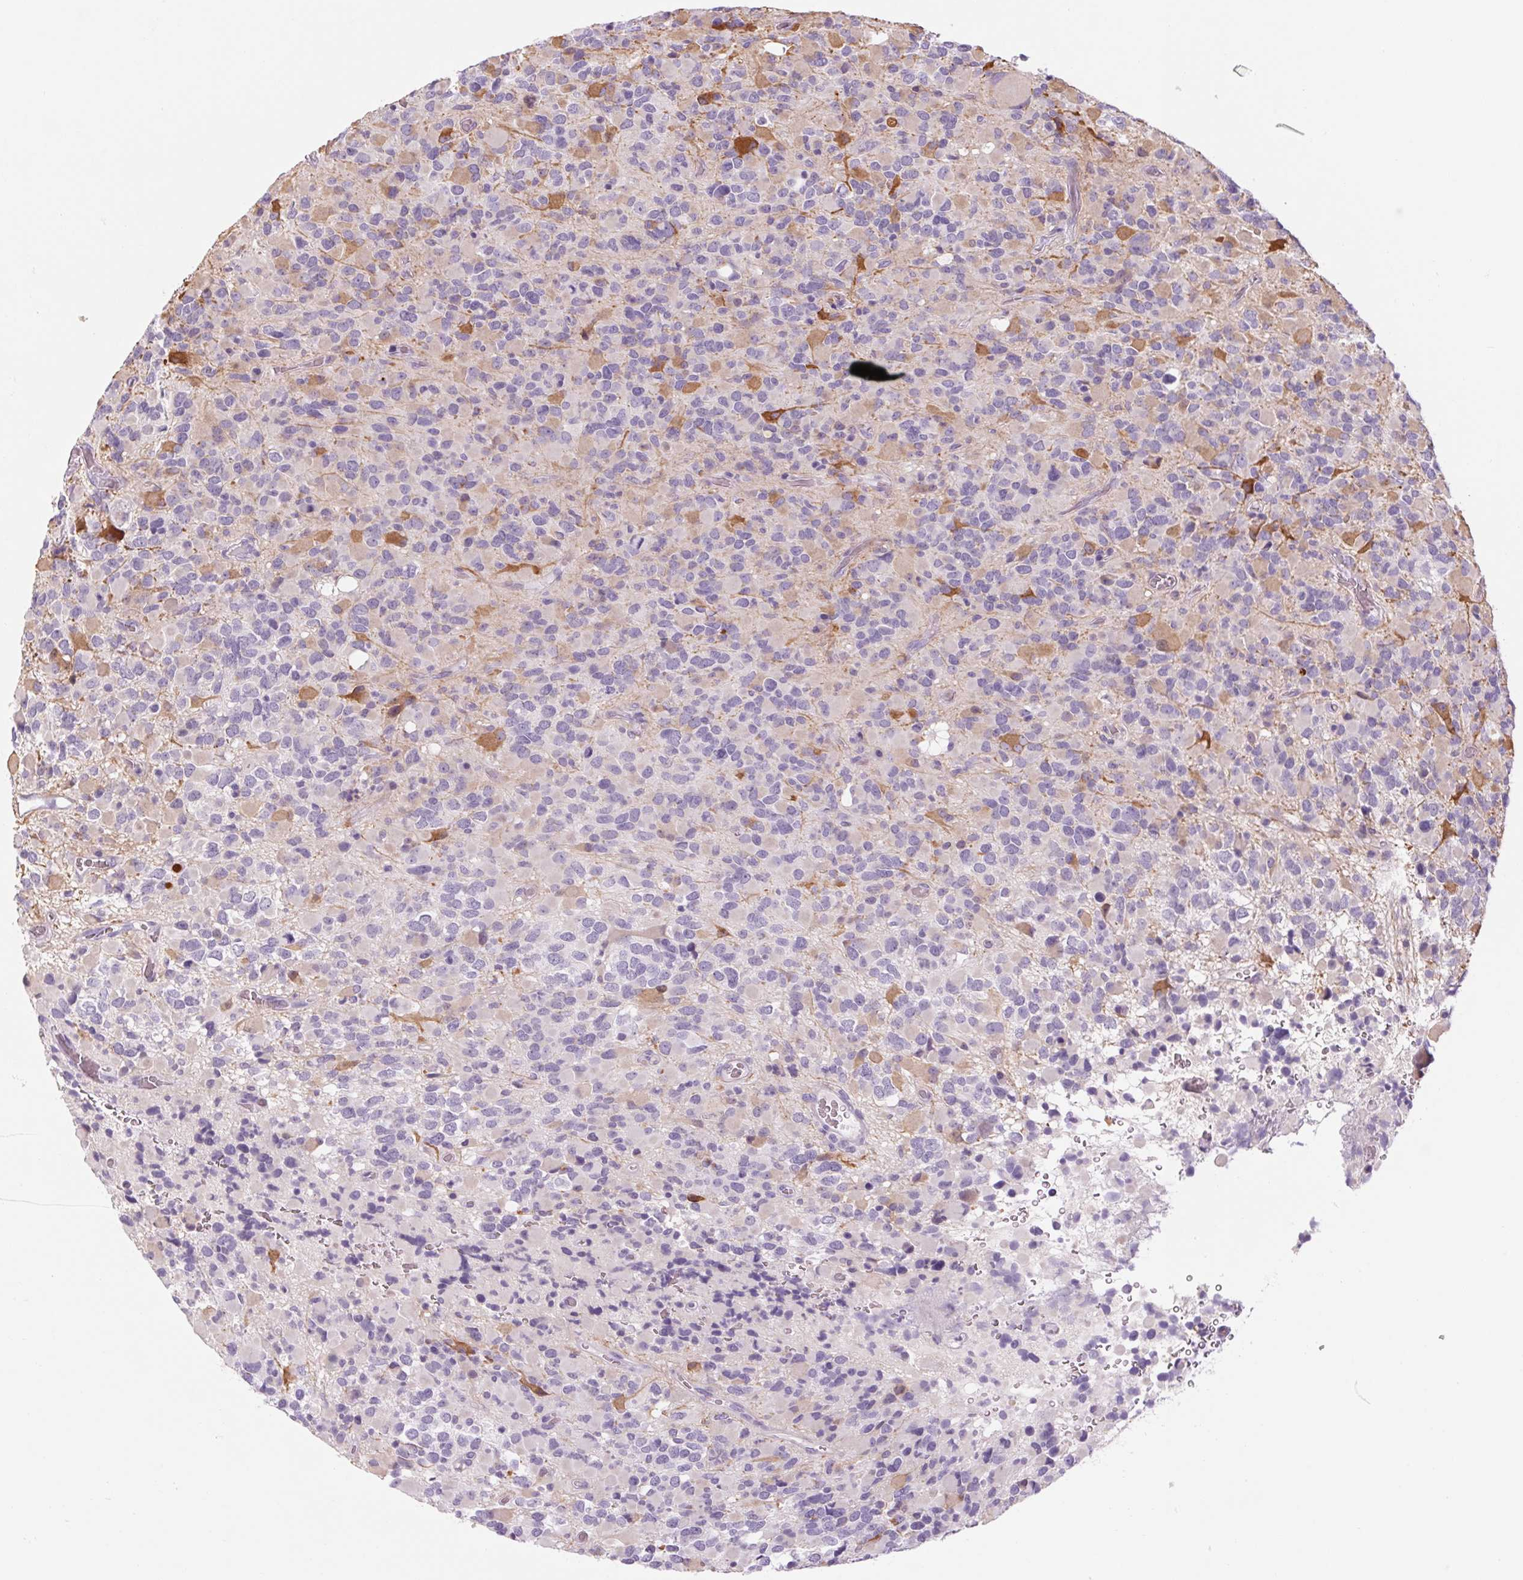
{"staining": {"intensity": "negative", "quantity": "none", "location": "none"}, "tissue": "glioma", "cell_type": "Tumor cells", "image_type": "cancer", "snomed": [{"axis": "morphology", "description": "Glioma, malignant, High grade"}, {"axis": "topography", "description": "Brain"}], "caption": "Malignant high-grade glioma was stained to show a protein in brown. There is no significant expression in tumor cells.", "gene": "RPTN", "patient": {"sex": "female", "age": 40}}